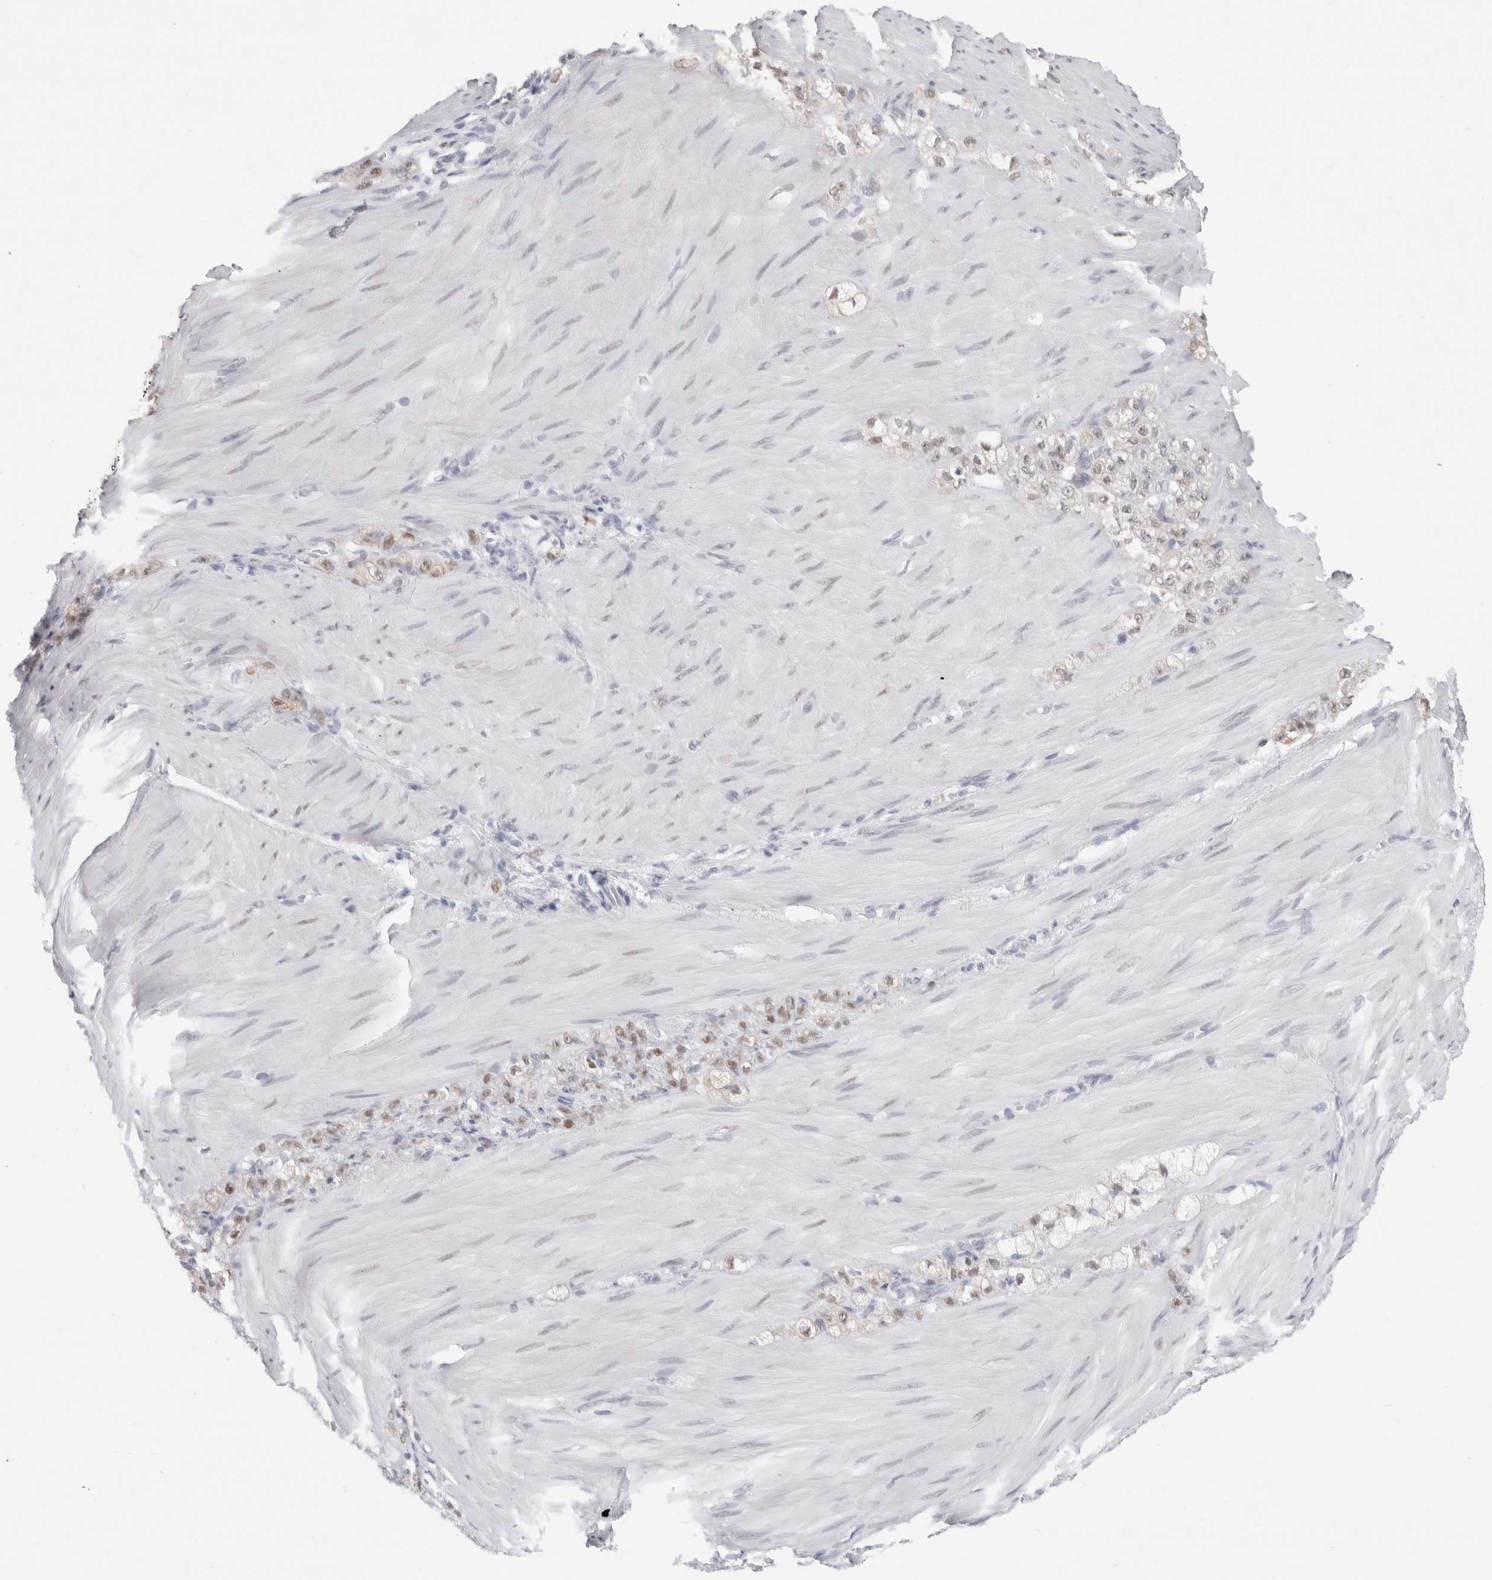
{"staining": {"intensity": "weak", "quantity": ">75%", "location": "nuclear"}, "tissue": "stomach cancer", "cell_type": "Tumor cells", "image_type": "cancer", "snomed": [{"axis": "morphology", "description": "Normal tissue, NOS"}, {"axis": "morphology", "description": "Adenocarcinoma, NOS"}, {"axis": "topography", "description": "Stomach"}], "caption": "About >75% of tumor cells in stomach cancer (adenocarcinoma) exhibit weak nuclear protein expression as visualized by brown immunohistochemical staining.", "gene": "SMARCC1", "patient": {"sex": "male", "age": 82}}